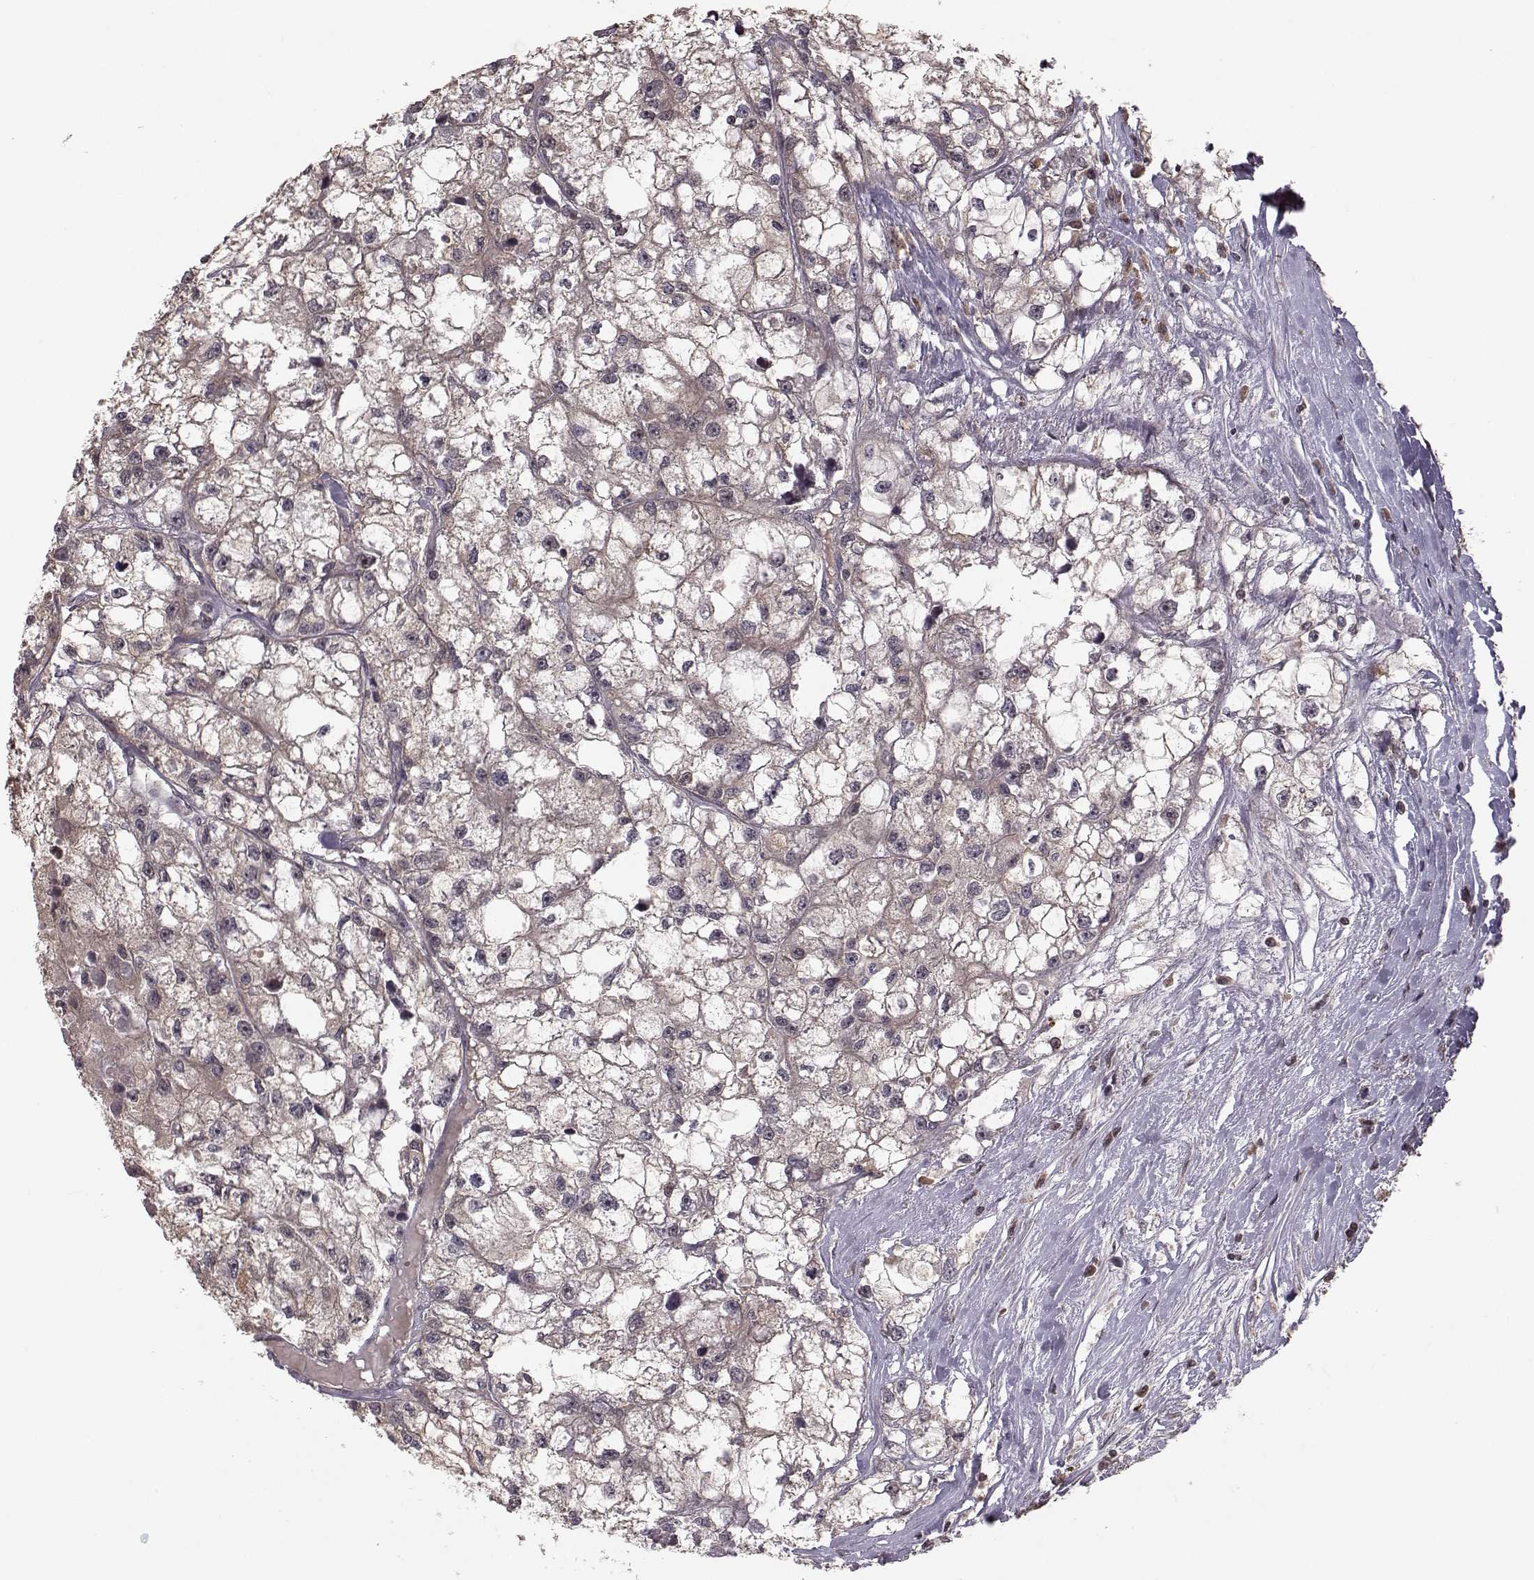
{"staining": {"intensity": "weak", "quantity": "25%-75%", "location": "cytoplasmic/membranous"}, "tissue": "renal cancer", "cell_type": "Tumor cells", "image_type": "cancer", "snomed": [{"axis": "morphology", "description": "Adenocarcinoma, NOS"}, {"axis": "topography", "description": "Kidney"}], "caption": "A brown stain labels weak cytoplasmic/membranous positivity of a protein in human adenocarcinoma (renal) tumor cells. The staining was performed using DAB (3,3'-diaminobenzidine) to visualize the protein expression in brown, while the nuclei were stained in blue with hematoxylin (Magnification: 20x).", "gene": "PLEKHG3", "patient": {"sex": "male", "age": 56}}